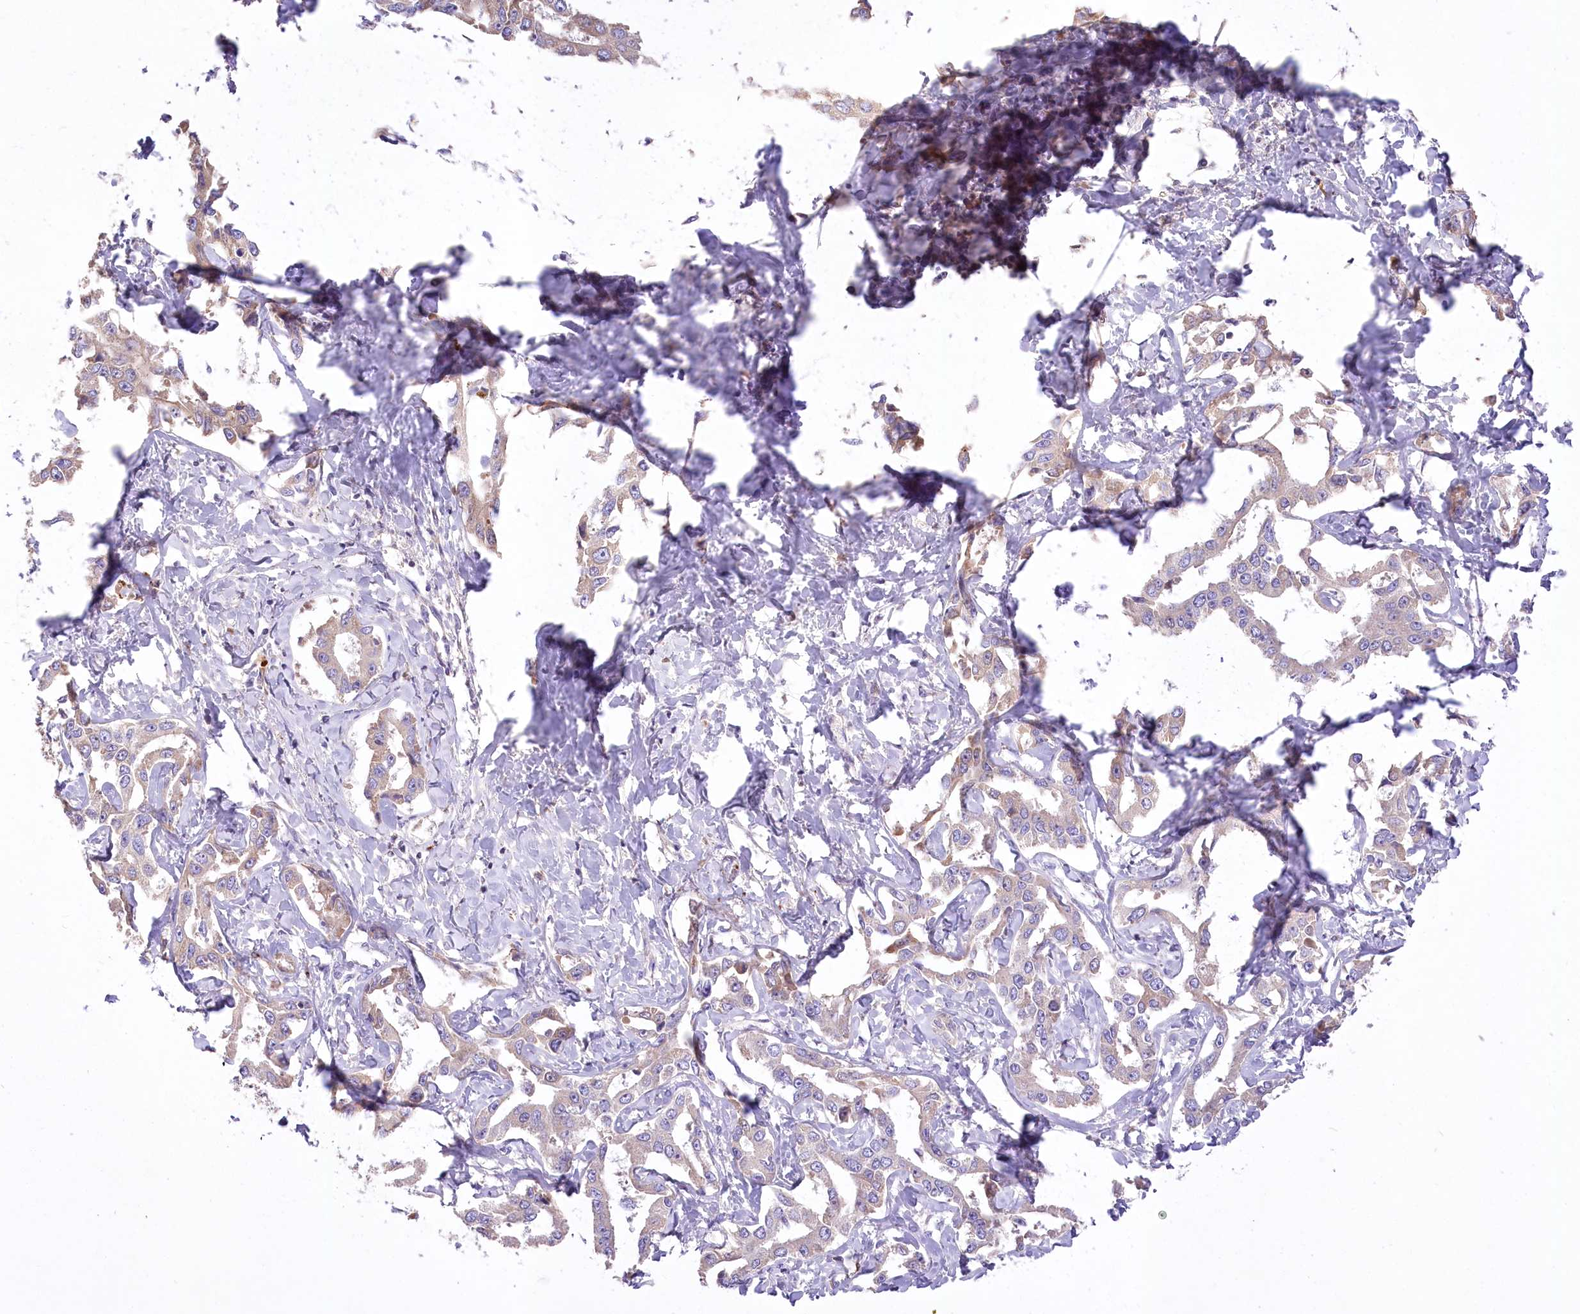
{"staining": {"intensity": "weak", "quantity": "<25%", "location": "cytoplasmic/membranous"}, "tissue": "liver cancer", "cell_type": "Tumor cells", "image_type": "cancer", "snomed": [{"axis": "morphology", "description": "Cholangiocarcinoma"}, {"axis": "topography", "description": "Liver"}], "caption": "Tumor cells show no significant protein positivity in cholangiocarcinoma (liver). The staining is performed using DAB brown chromogen with nuclei counter-stained in using hematoxylin.", "gene": "PBLD", "patient": {"sex": "male", "age": 59}}